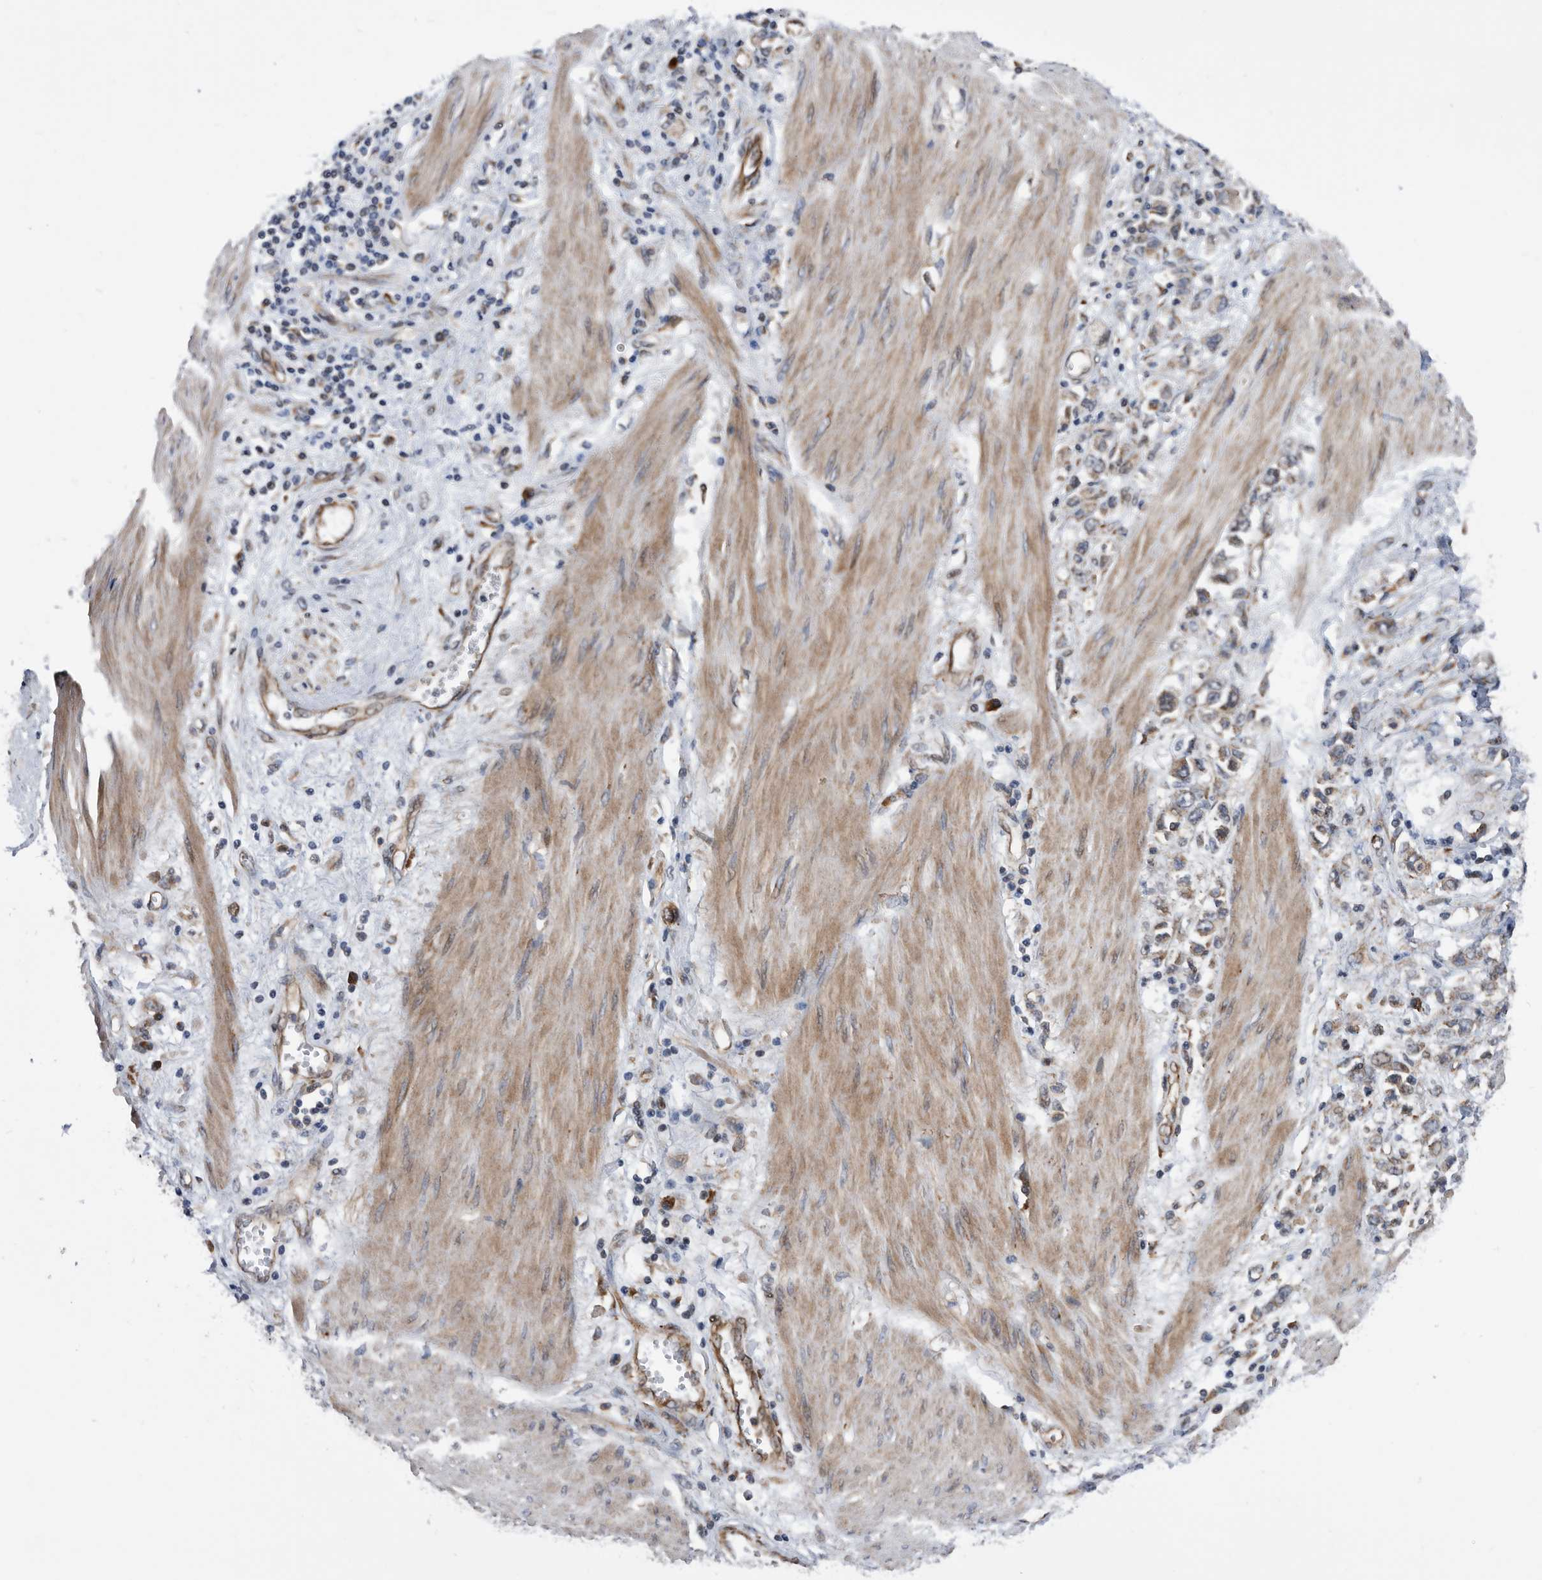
{"staining": {"intensity": "weak", "quantity": "<25%", "location": "cytoplasmic/membranous"}, "tissue": "stomach cancer", "cell_type": "Tumor cells", "image_type": "cancer", "snomed": [{"axis": "morphology", "description": "Adenocarcinoma, NOS"}, {"axis": "topography", "description": "Stomach"}], "caption": "This is a image of IHC staining of stomach cancer (adenocarcinoma), which shows no expression in tumor cells. (Stains: DAB (3,3'-diaminobenzidine) immunohistochemistry (IHC) with hematoxylin counter stain, Microscopy: brightfield microscopy at high magnification).", "gene": "SERINC2", "patient": {"sex": "female", "age": 76}}